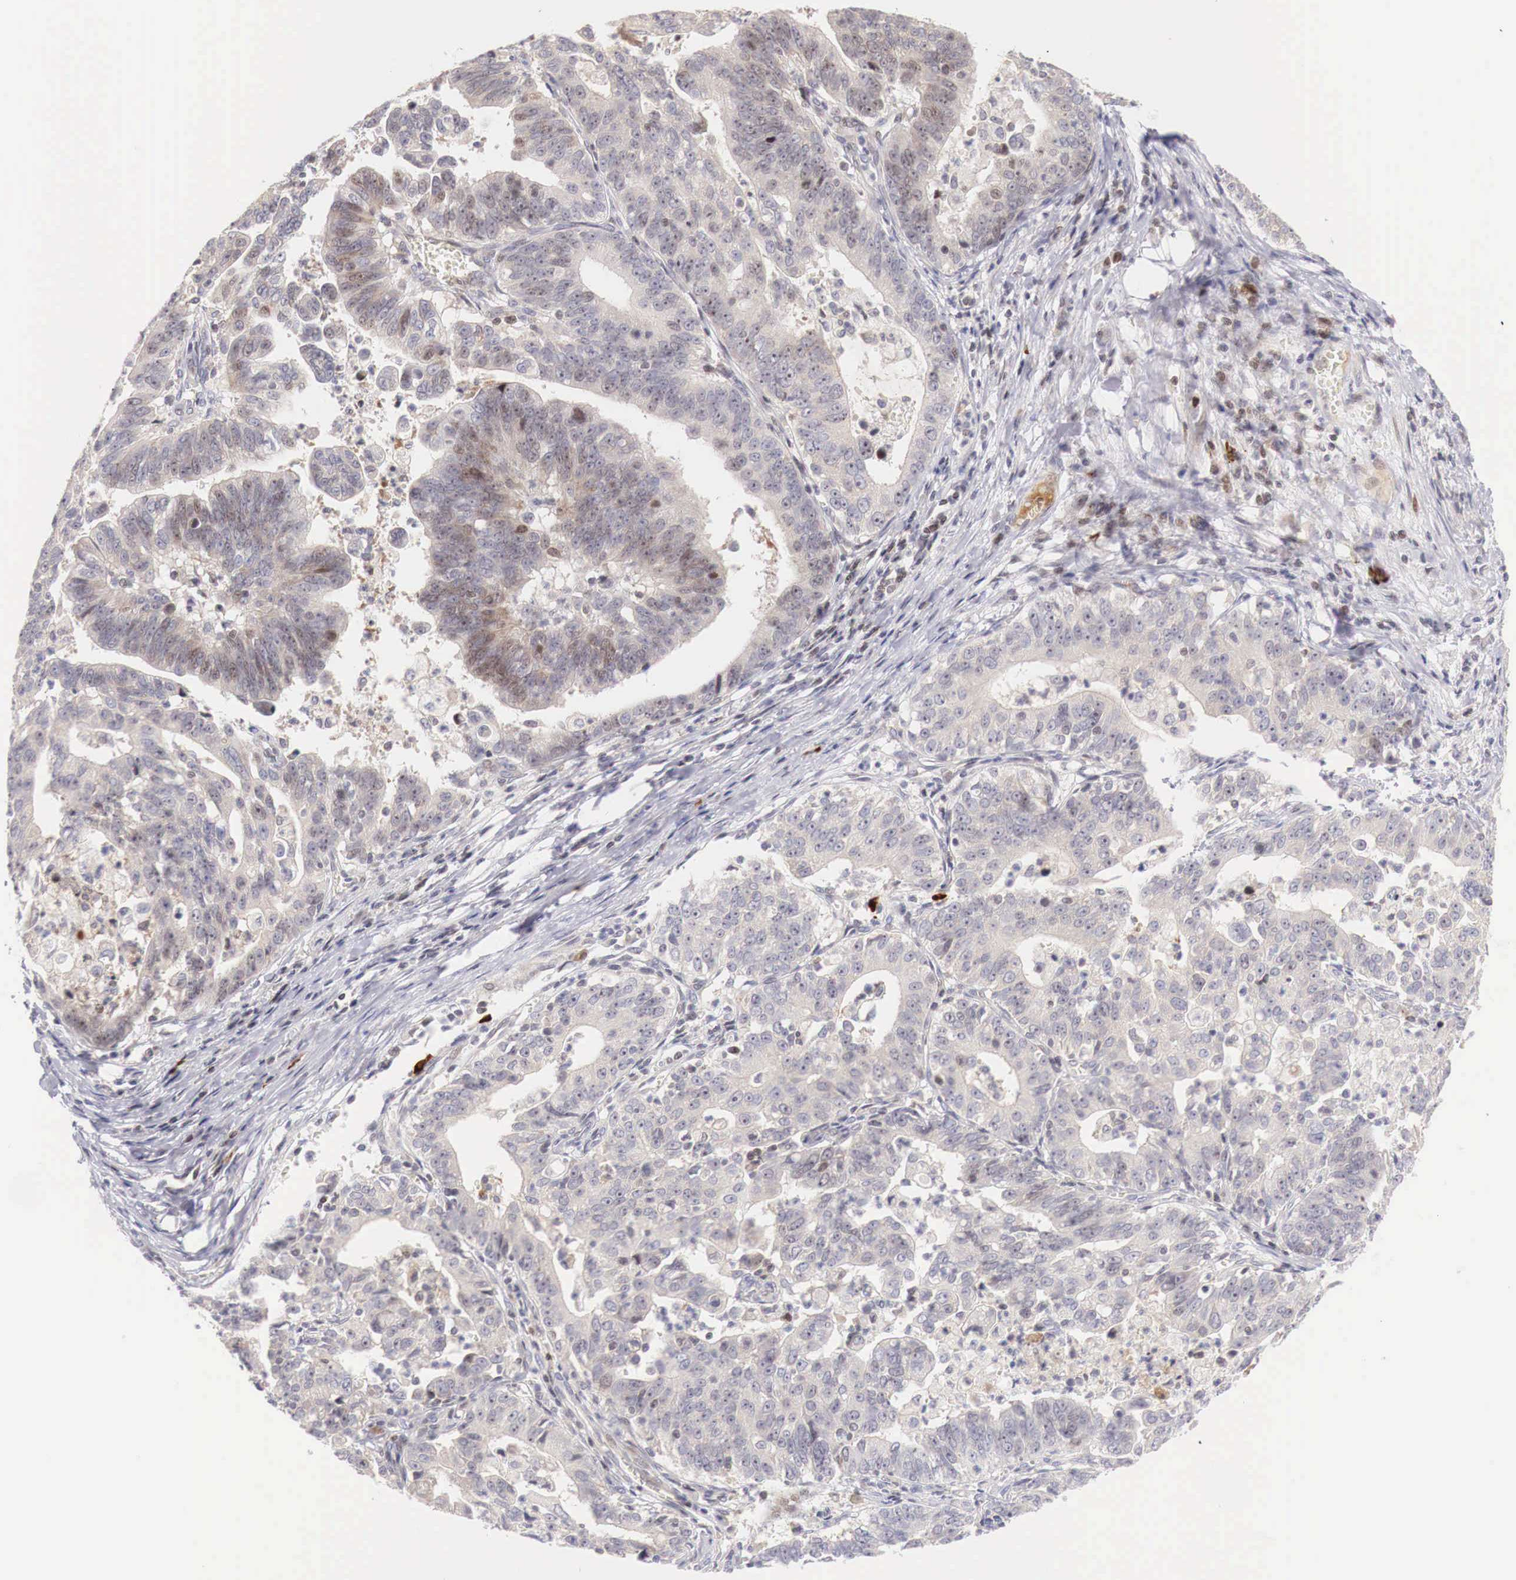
{"staining": {"intensity": "weak", "quantity": "25%-75%", "location": "cytoplasmic/membranous,nuclear"}, "tissue": "stomach cancer", "cell_type": "Tumor cells", "image_type": "cancer", "snomed": [{"axis": "morphology", "description": "Adenocarcinoma, NOS"}, {"axis": "topography", "description": "Stomach, upper"}], "caption": "Human stomach cancer (adenocarcinoma) stained with a brown dye exhibits weak cytoplasmic/membranous and nuclear positive staining in approximately 25%-75% of tumor cells.", "gene": "CLCN5", "patient": {"sex": "female", "age": 50}}